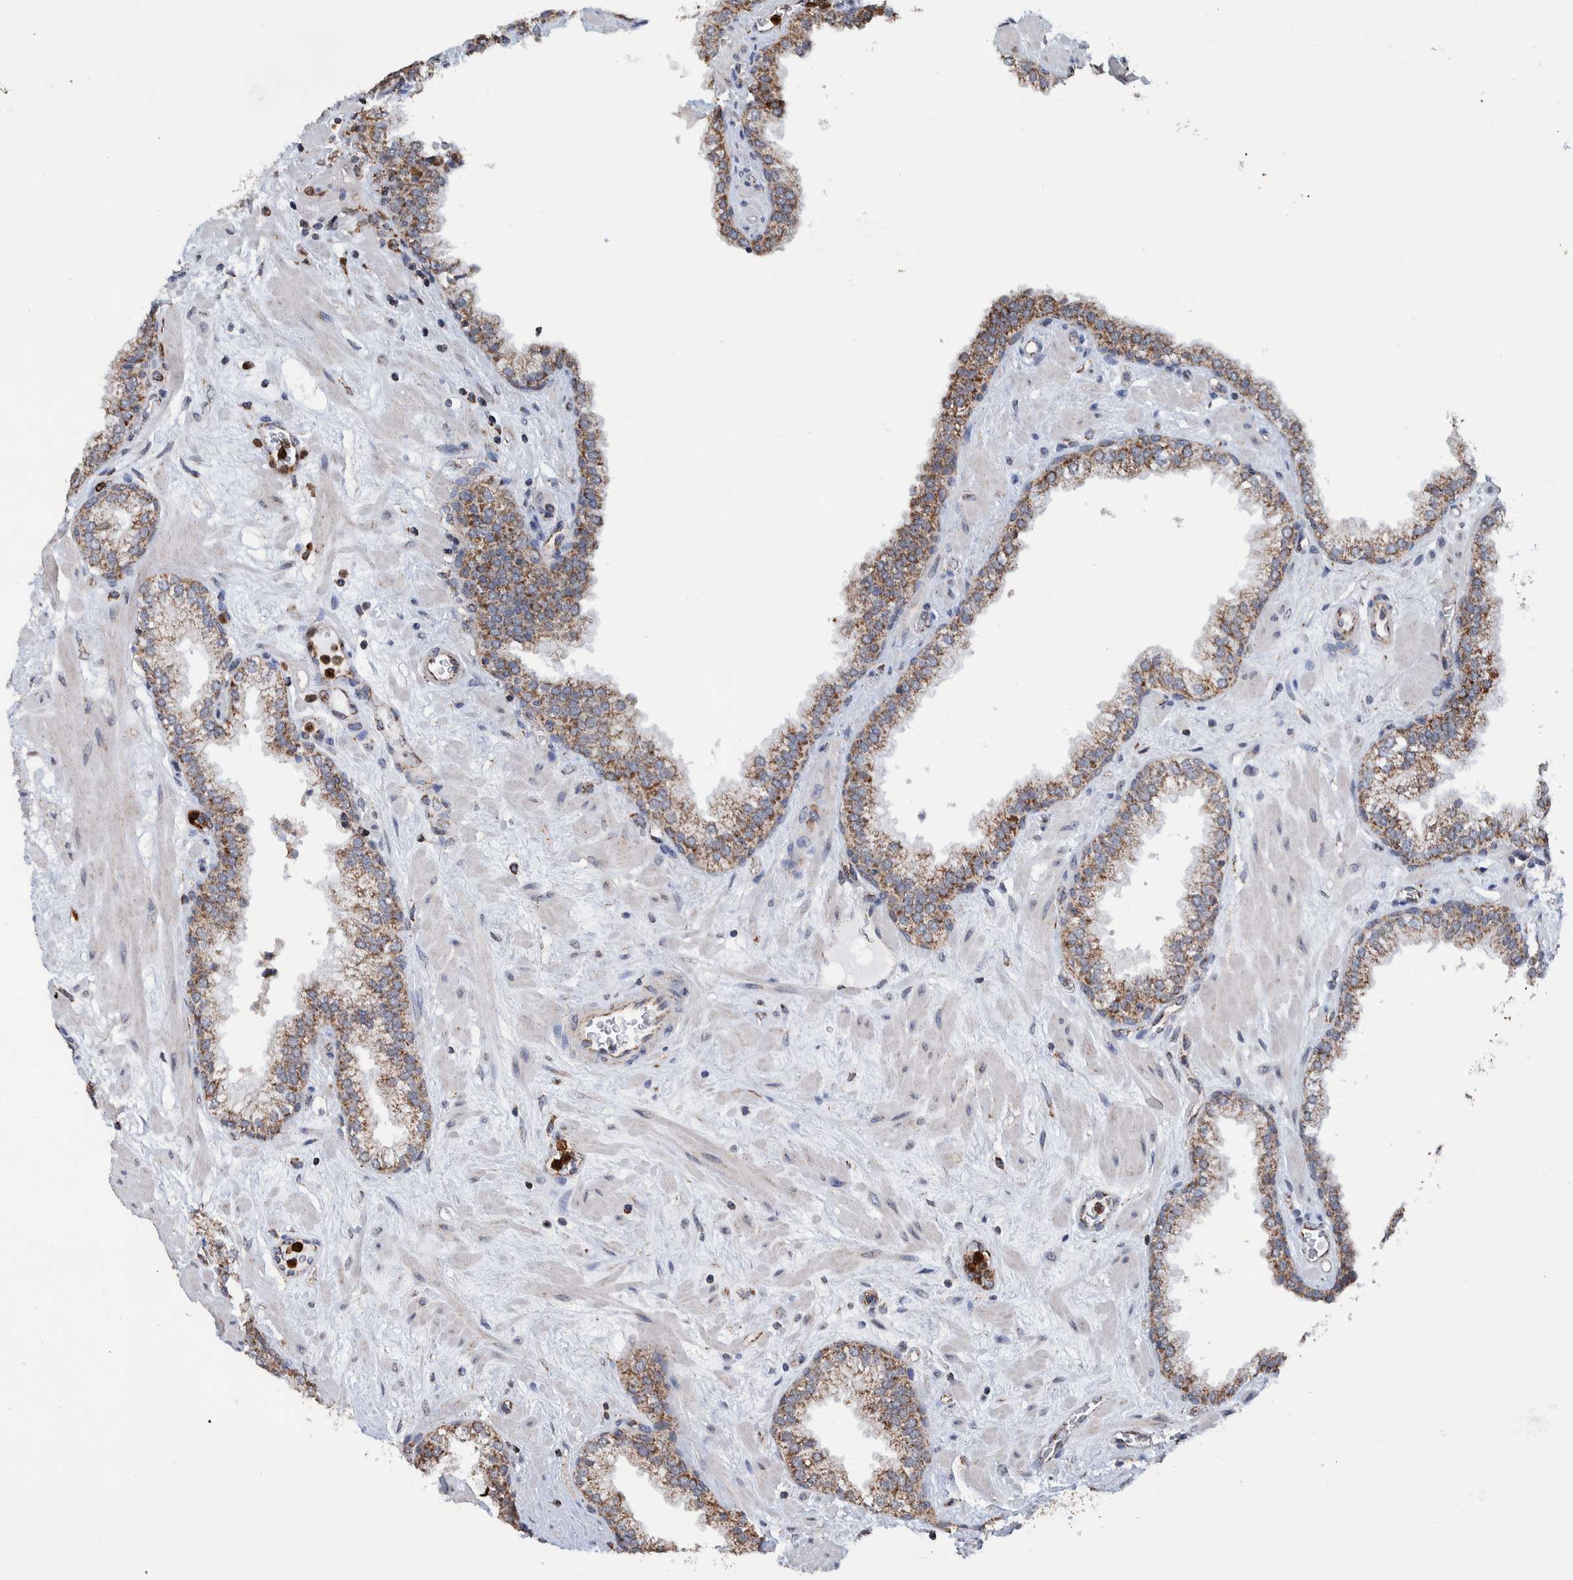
{"staining": {"intensity": "moderate", "quantity": ">75%", "location": "cytoplasmic/membranous"}, "tissue": "prostate", "cell_type": "Glandular cells", "image_type": "normal", "snomed": [{"axis": "morphology", "description": "Normal tissue, NOS"}, {"axis": "morphology", "description": "Urothelial carcinoma, Low grade"}, {"axis": "topography", "description": "Urinary bladder"}, {"axis": "topography", "description": "Prostate"}], "caption": "Immunohistochemistry (DAB (3,3'-diaminobenzidine)) staining of unremarkable prostate exhibits moderate cytoplasmic/membranous protein staining in about >75% of glandular cells.", "gene": "DECR1", "patient": {"sex": "male", "age": 60}}